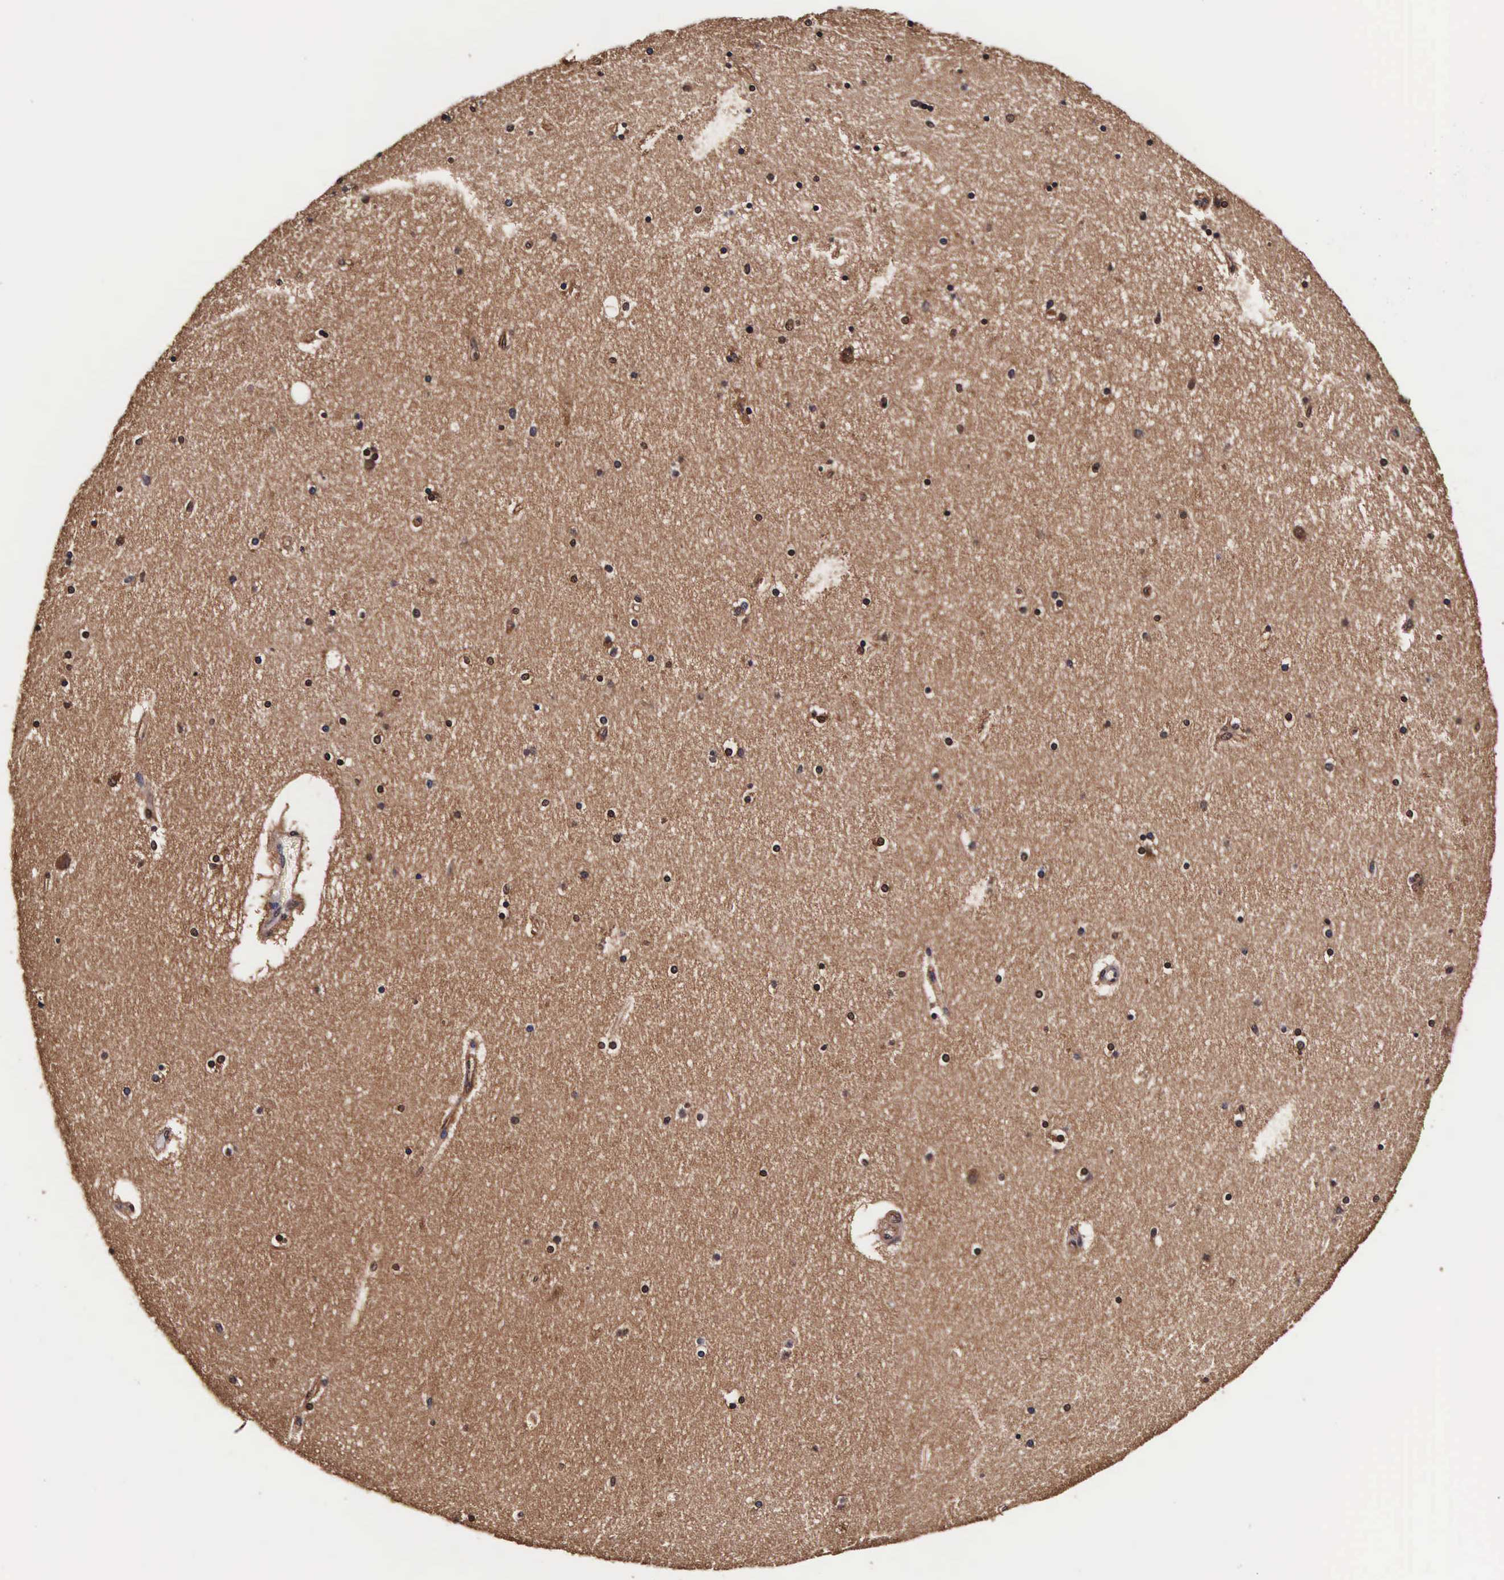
{"staining": {"intensity": "strong", "quantity": ">75%", "location": "cytoplasmic/membranous,nuclear"}, "tissue": "hippocampus", "cell_type": "Glial cells", "image_type": "normal", "snomed": [{"axis": "morphology", "description": "Normal tissue, NOS"}, {"axis": "topography", "description": "Hippocampus"}], "caption": "Immunohistochemical staining of benign human hippocampus exhibits >75% levels of strong cytoplasmic/membranous,nuclear protein expression in about >75% of glial cells.", "gene": "TECPR2", "patient": {"sex": "female", "age": 54}}